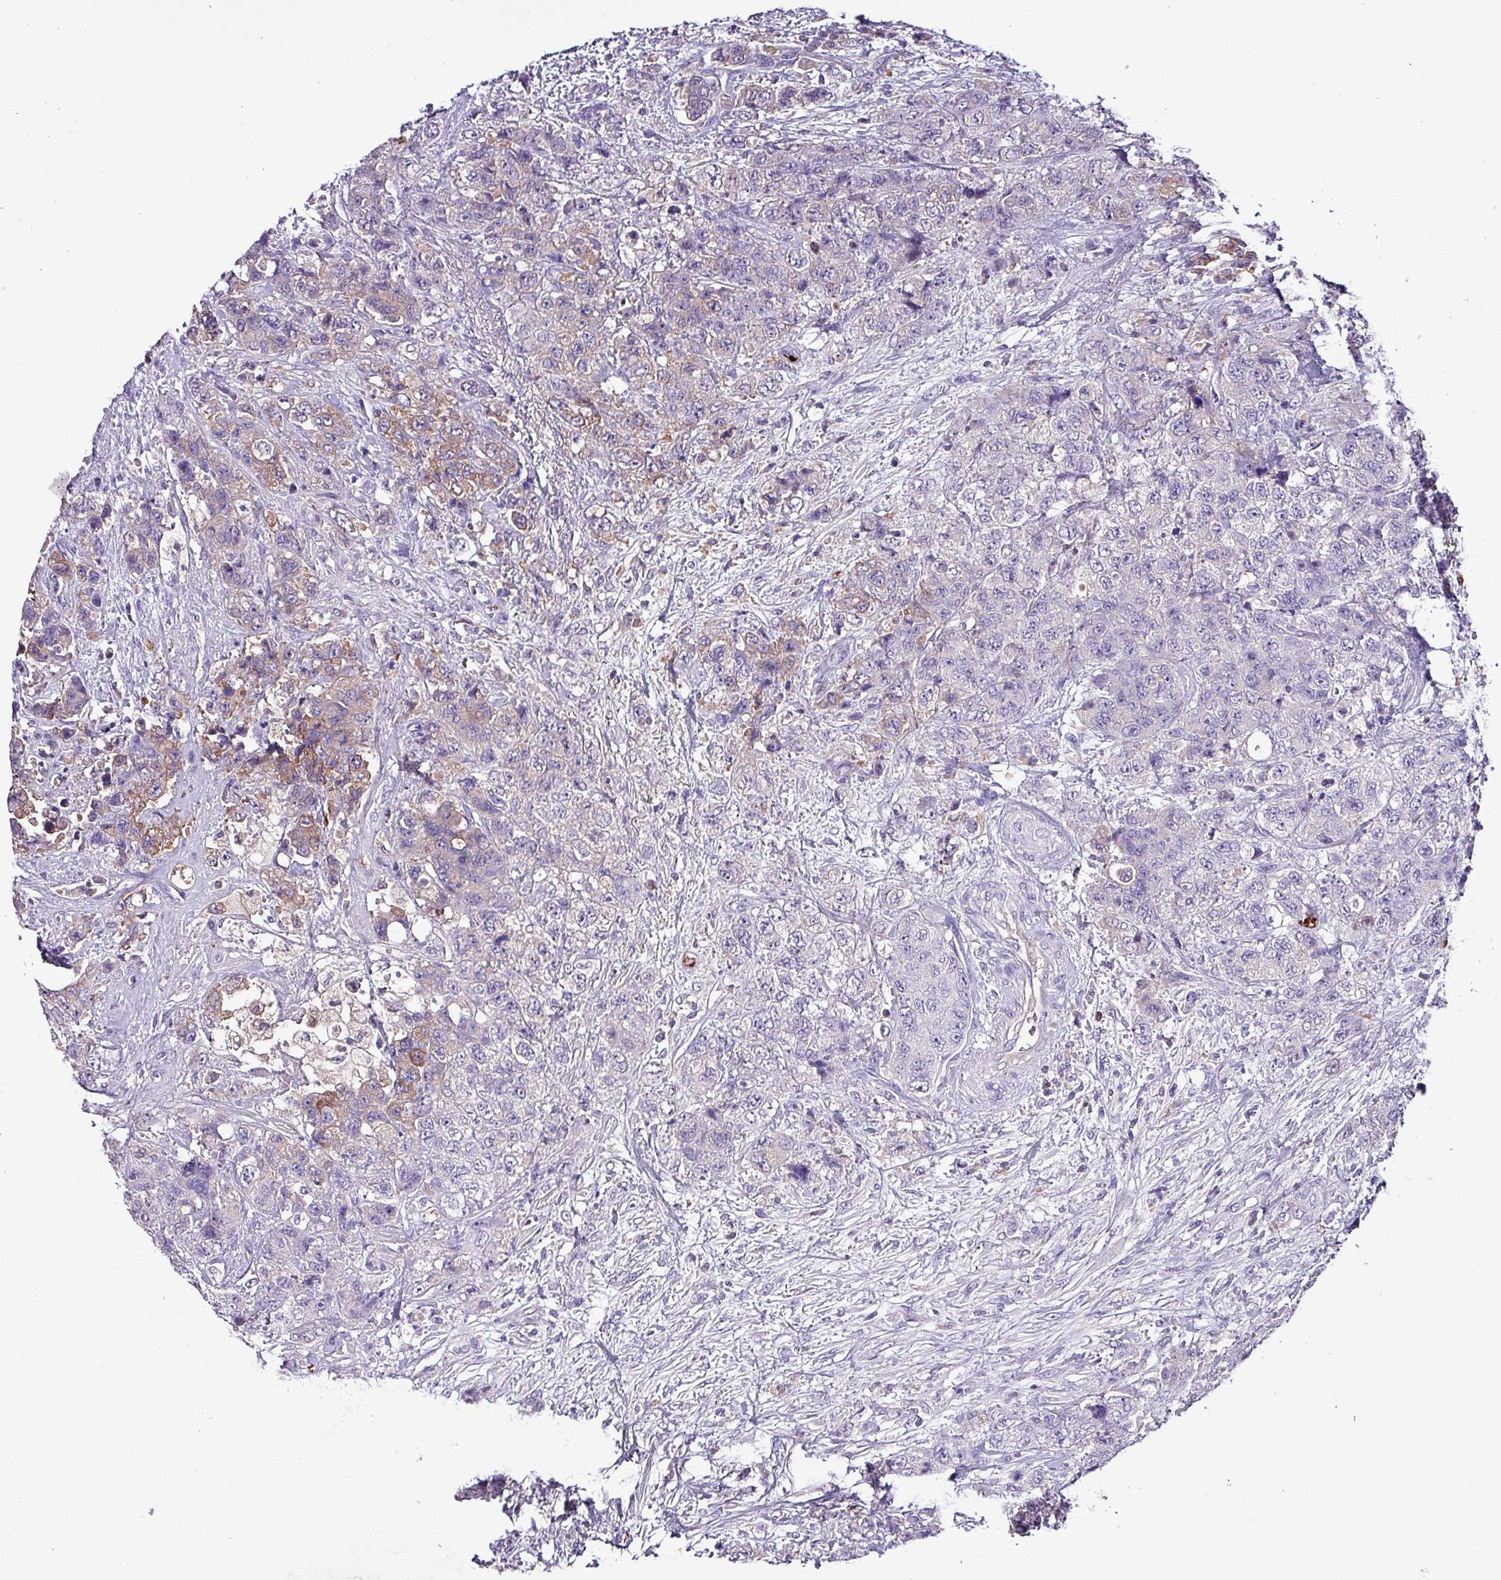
{"staining": {"intensity": "weak", "quantity": "<25%", "location": "cytoplasmic/membranous"}, "tissue": "urothelial cancer", "cell_type": "Tumor cells", "image_type": "cancer", "snomed": [{"axis": "morphology", "description": "Urothelial carcinoma, High grade"}, {"axis": "topography", "description": "Urinary bladder"}], "caption": "This histopathology image is of urothelial cancer stained with IHC to label a protein in brown with the nuclei are counter-stained blue. There is no positivity in tumor cells.", "gene": "HP", "patient": {"sex": "female", "age": 78}}